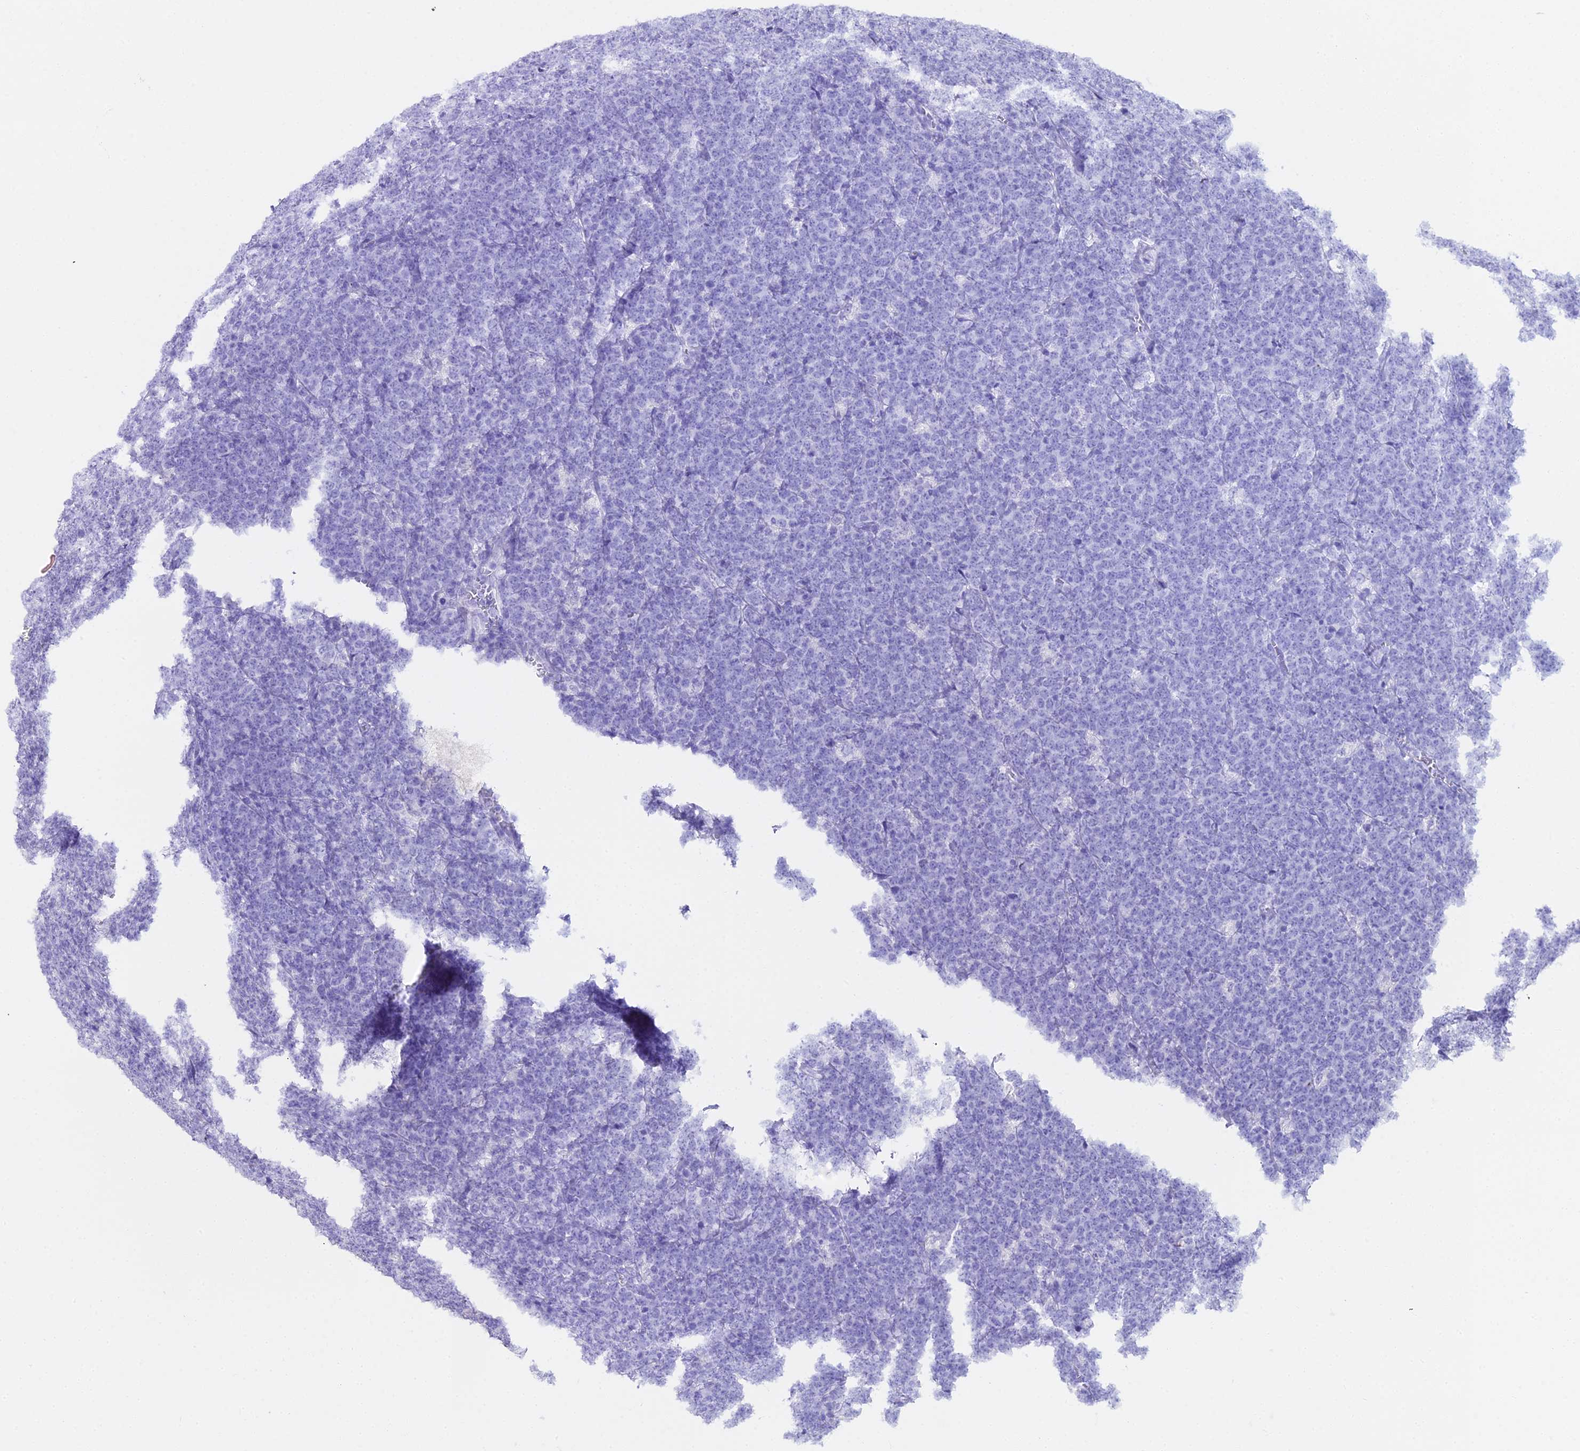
{"staining": {"intensity": "negative", "quantity": "none", "location": "none"}, "tissue": "lymphoma", "cell_type": "Tumor cells", "image_type": "cancer", "snomed": [{"axis": "morphology", "description": "Malignant lymphoma, non-Hodgkin's type, High grade"}, {"axis": "topography", "description": "Small intestine"}], "caption": "High power microscopy photomicrograph of an immunohistochemistry (IHC) micrograph of malignant lymphoma, non-Hodgkin's type (high-grade), revealing no significant expression in tumor cells. The staining was performed using DAB to visualize the protein expression in brown, while the nuclei were stained in blue with hematoxylin (Magnification: 20x).", "gene": "METTL13", "patient": {"sex": "male", "age": 8}}